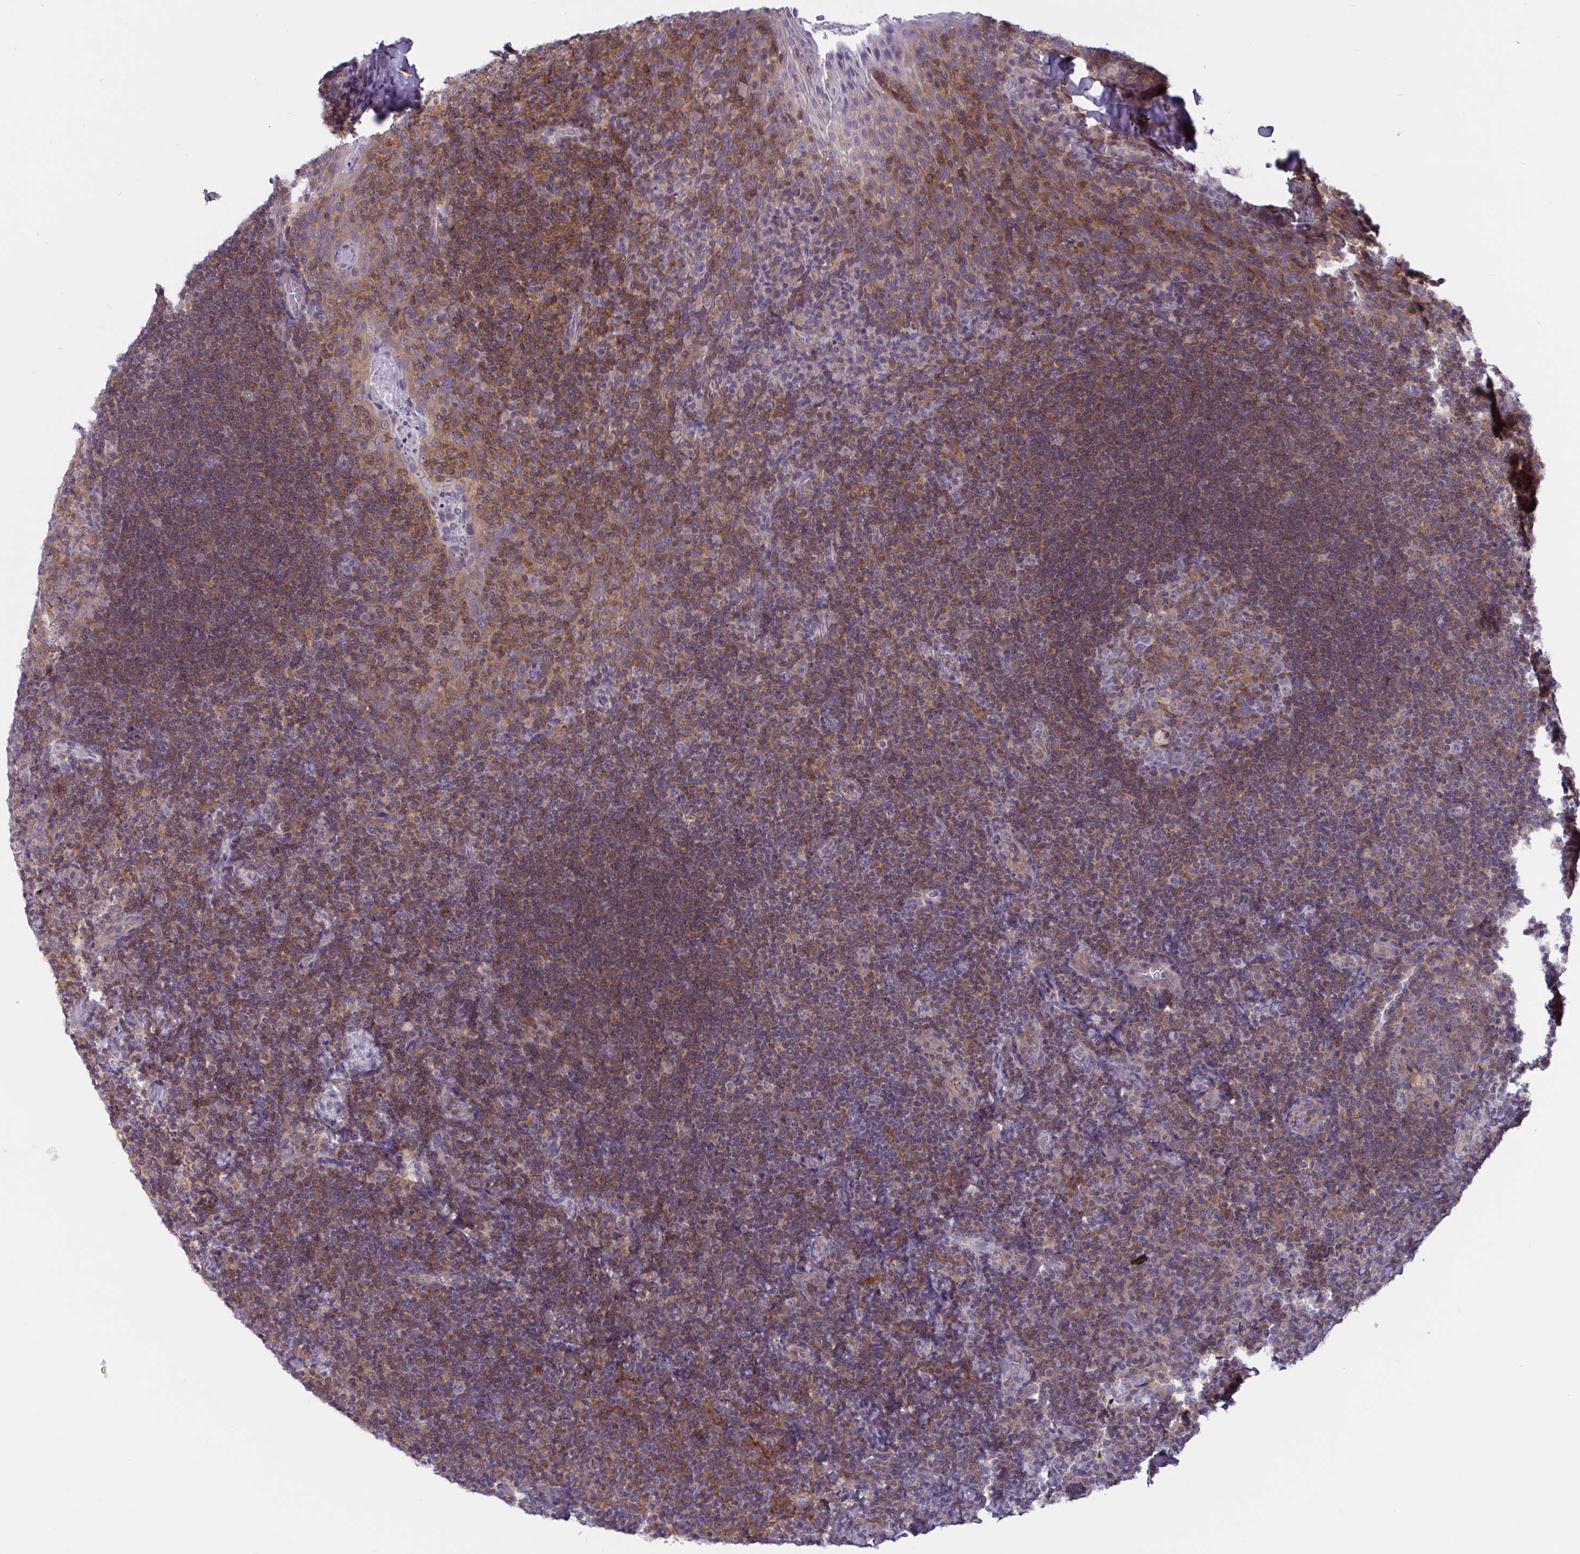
{"staining": {"intensity": "weak", "quantity": "25%-75%", "location": "cytoplasmic/membranous"}, "tissue": "tonsil", "cell_type": "Germinal center cells", "image_type": "normal", "snomed": [{"axis": "morphology", "description": "Normal tissue, NOS"}, {"axis": "topography", "description": "Tonsil"}], "caption": "About 25%-75% of germinal center cells in unremarkable human tonsil demonstrate weak cytoplasmic/membranous protein staining as visualized by brown immunohistochemical staining.", "gene": "TANK", "patient": {"sex": "male", "age": 17}}